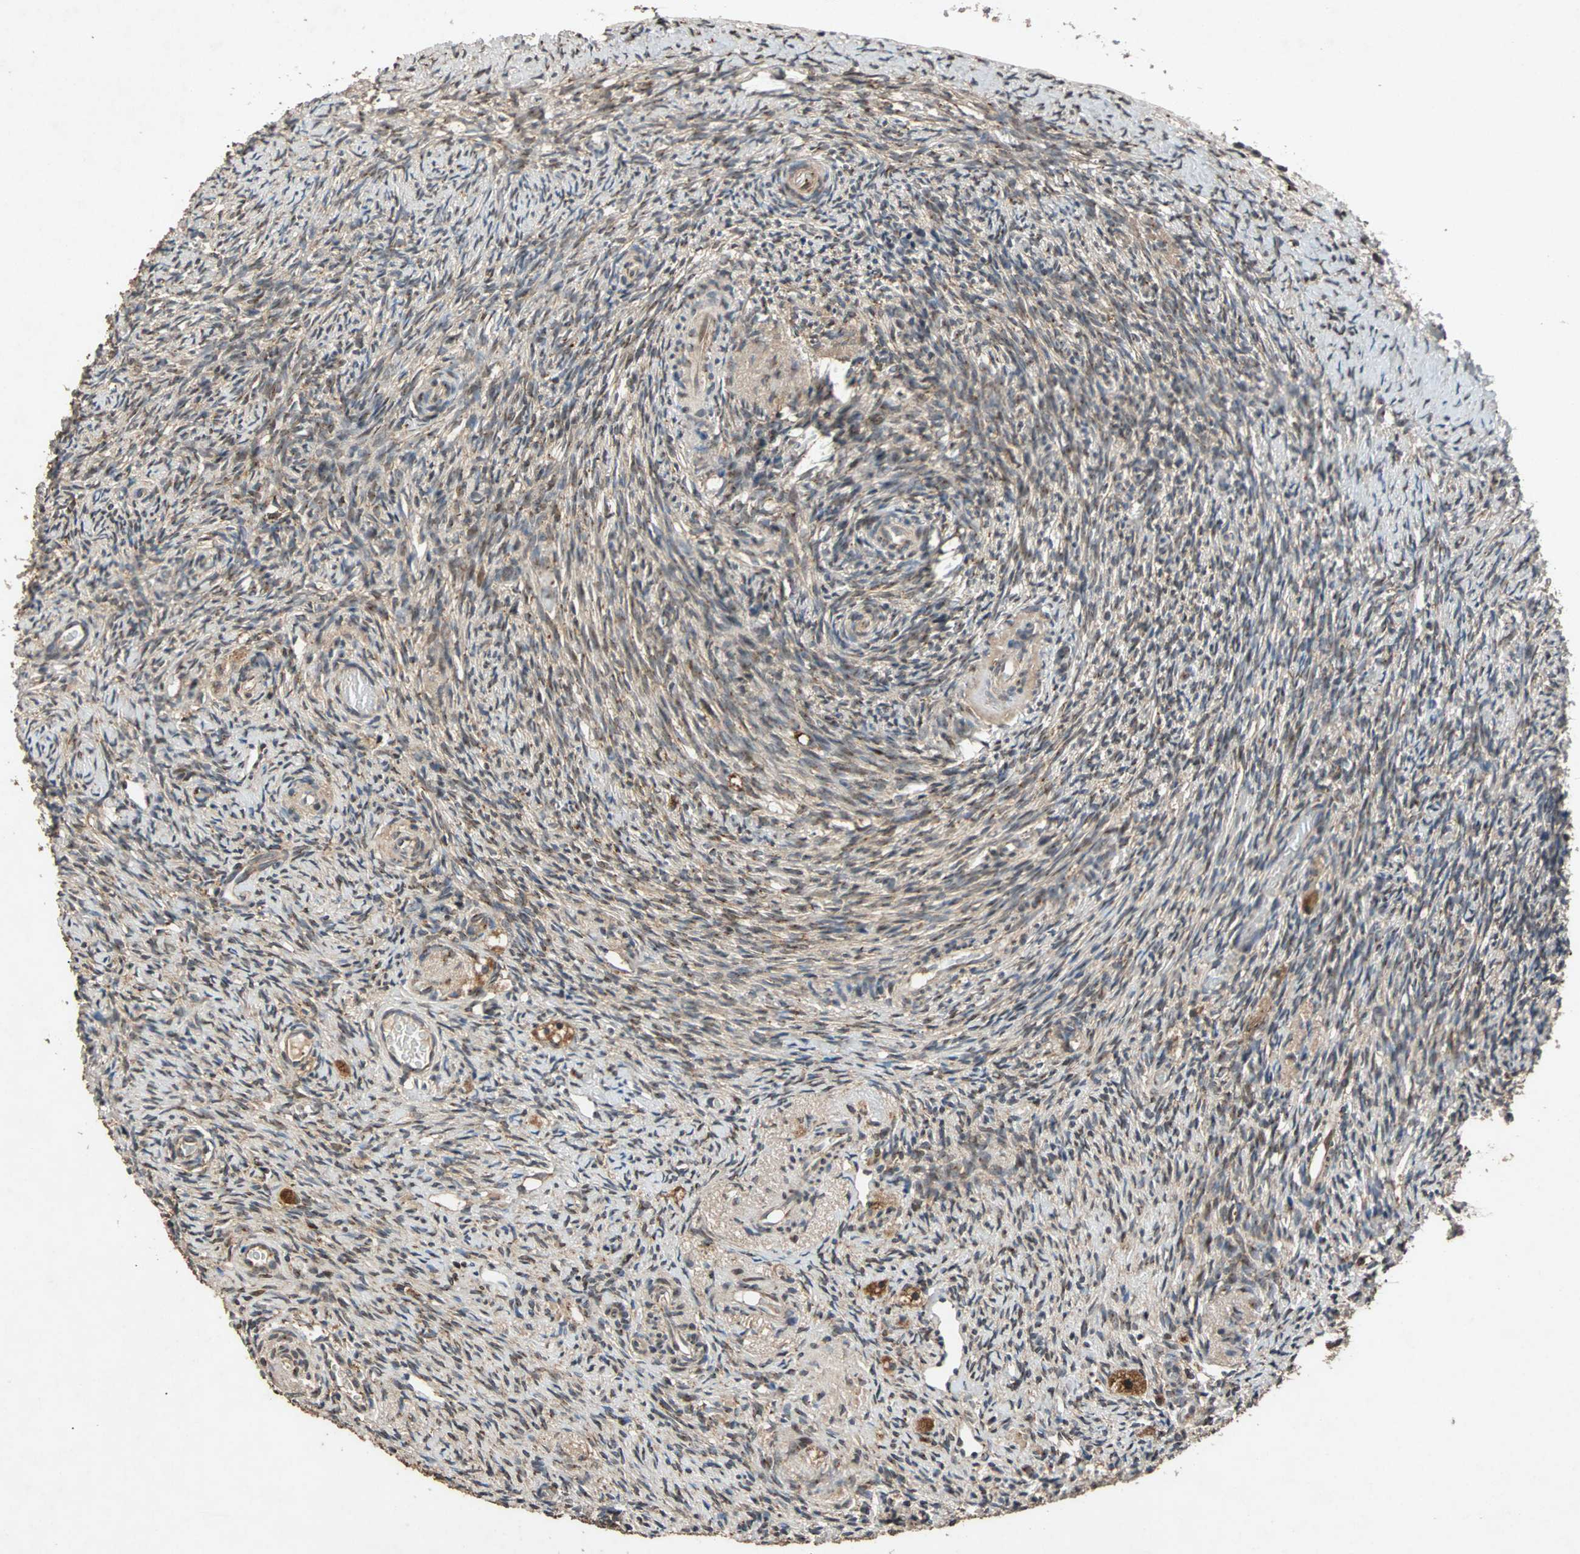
{"staining": {"intensity": "strong", "quantity": ">75%", "location": "cytoplasmic/membranous"}, "tissue": "ovary", "cell_type": "Follicle cells", "image_type": "normal", "snomed": [{"axis": "morphology", "description": "Normal tissue, NOS"}, {"axis": "topography", "description": "Ovary"}], "caption": "Immunohistochemistry of unremarkable human ovary demonstrates high levels of strong cytoplasmic/membranous staining in approximately >75% of follicle cells.", "gene": "USP31", "patient": {"sex": "female", "age": 60}}